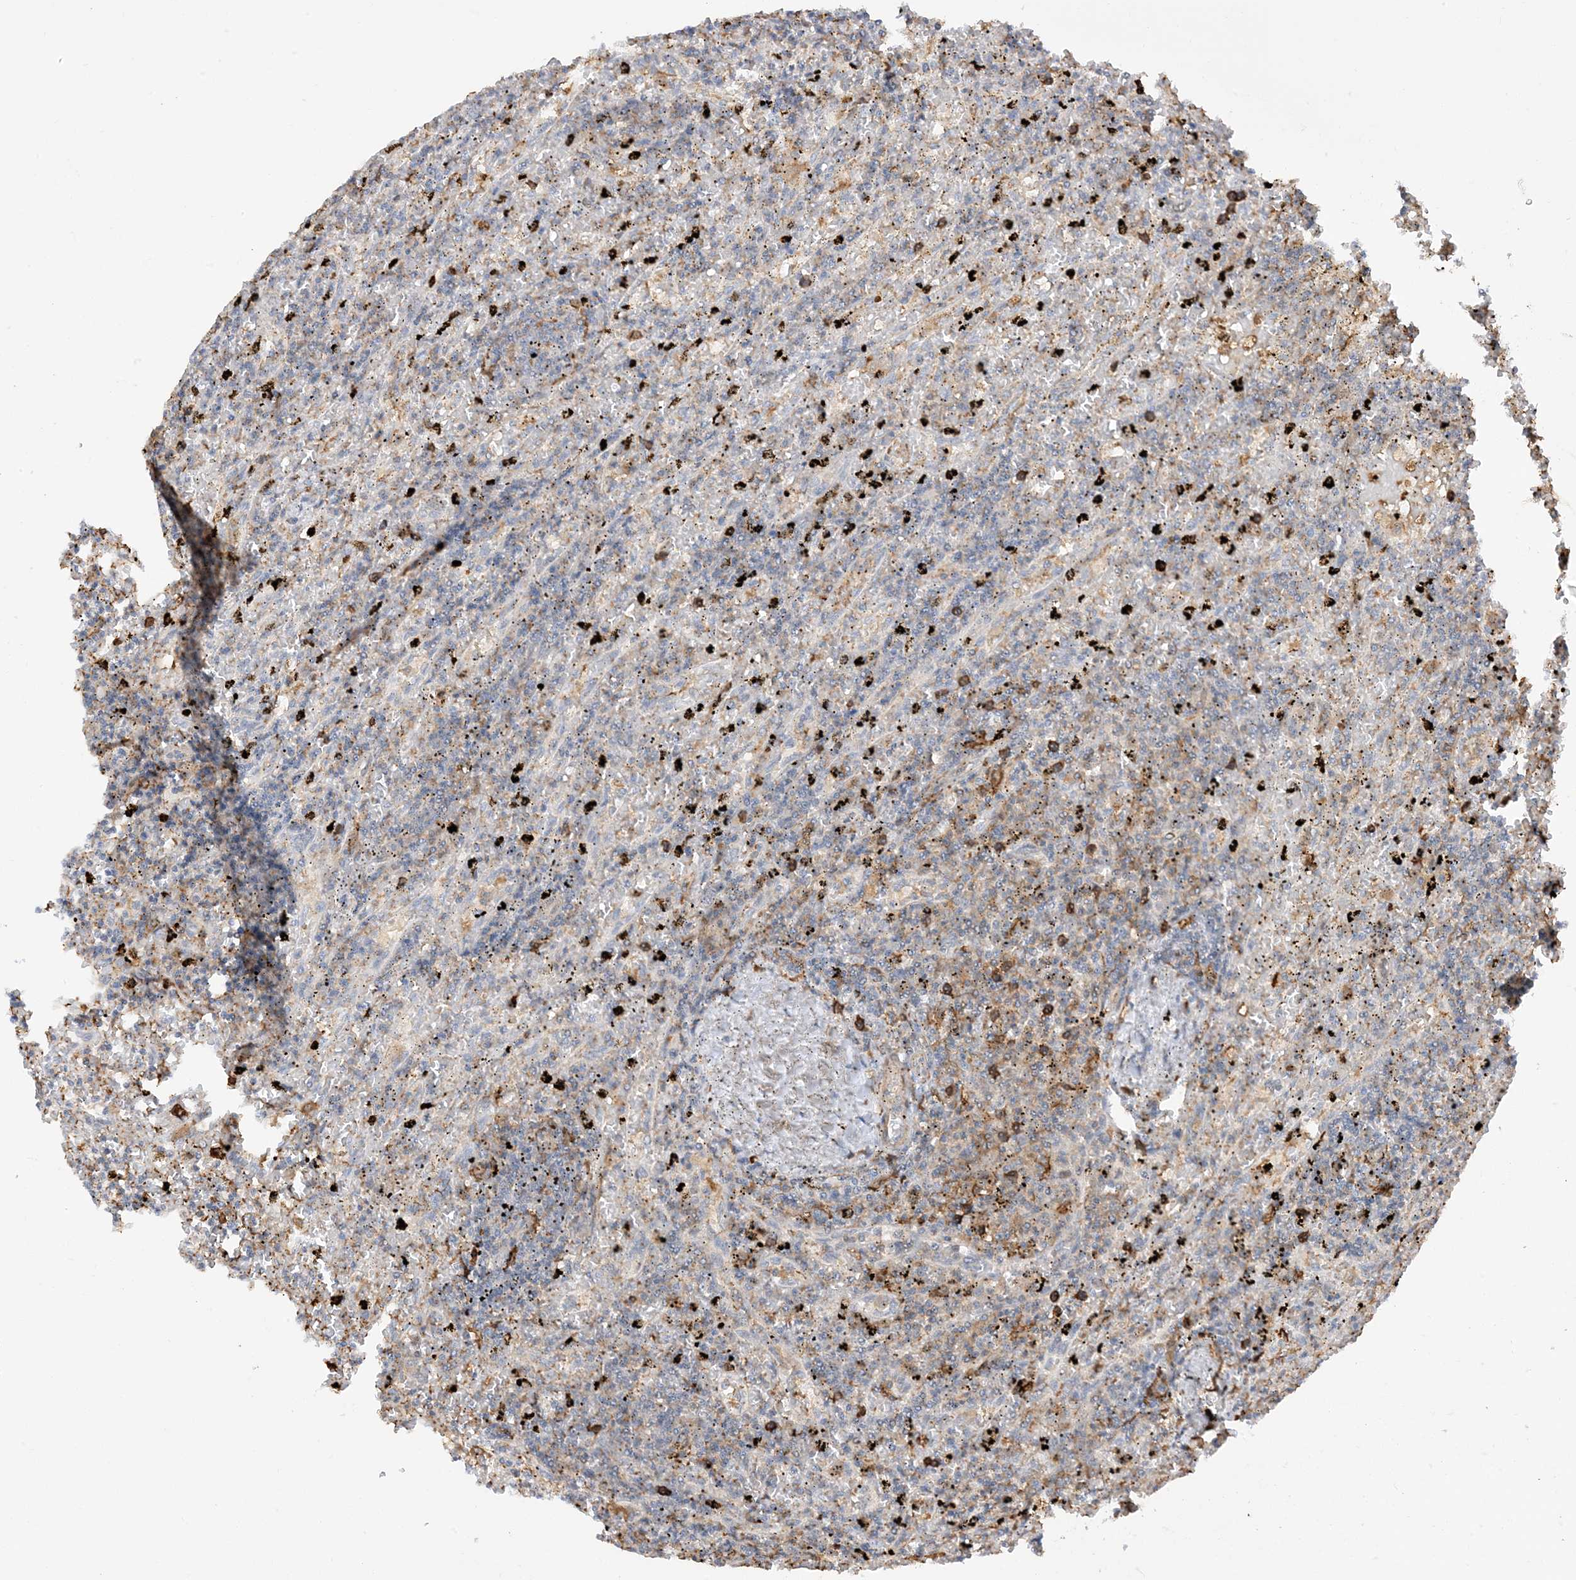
{"staining": {"intensity": "moderate", "quantity": "<25%", "location": "cytoplasmic/membranous"}, "tissue": "lymphoma", "cell_type": "Tumor cells", "image_type": "cancer", "snomed": [{"axis": "morphology", "description": "Malignant lymphoma, non-Hodgkin's type, Low grade"}, {"axis": "topography", "description": "Spleen"}], "caption": "Human lymphoma stained with a brown dye displays moderate cytoplasmic/membranous positive expression in approximately <25% of tumor cells.", "gene": "PHACTR2", "patient": {"sex": "male", "age": 76}}